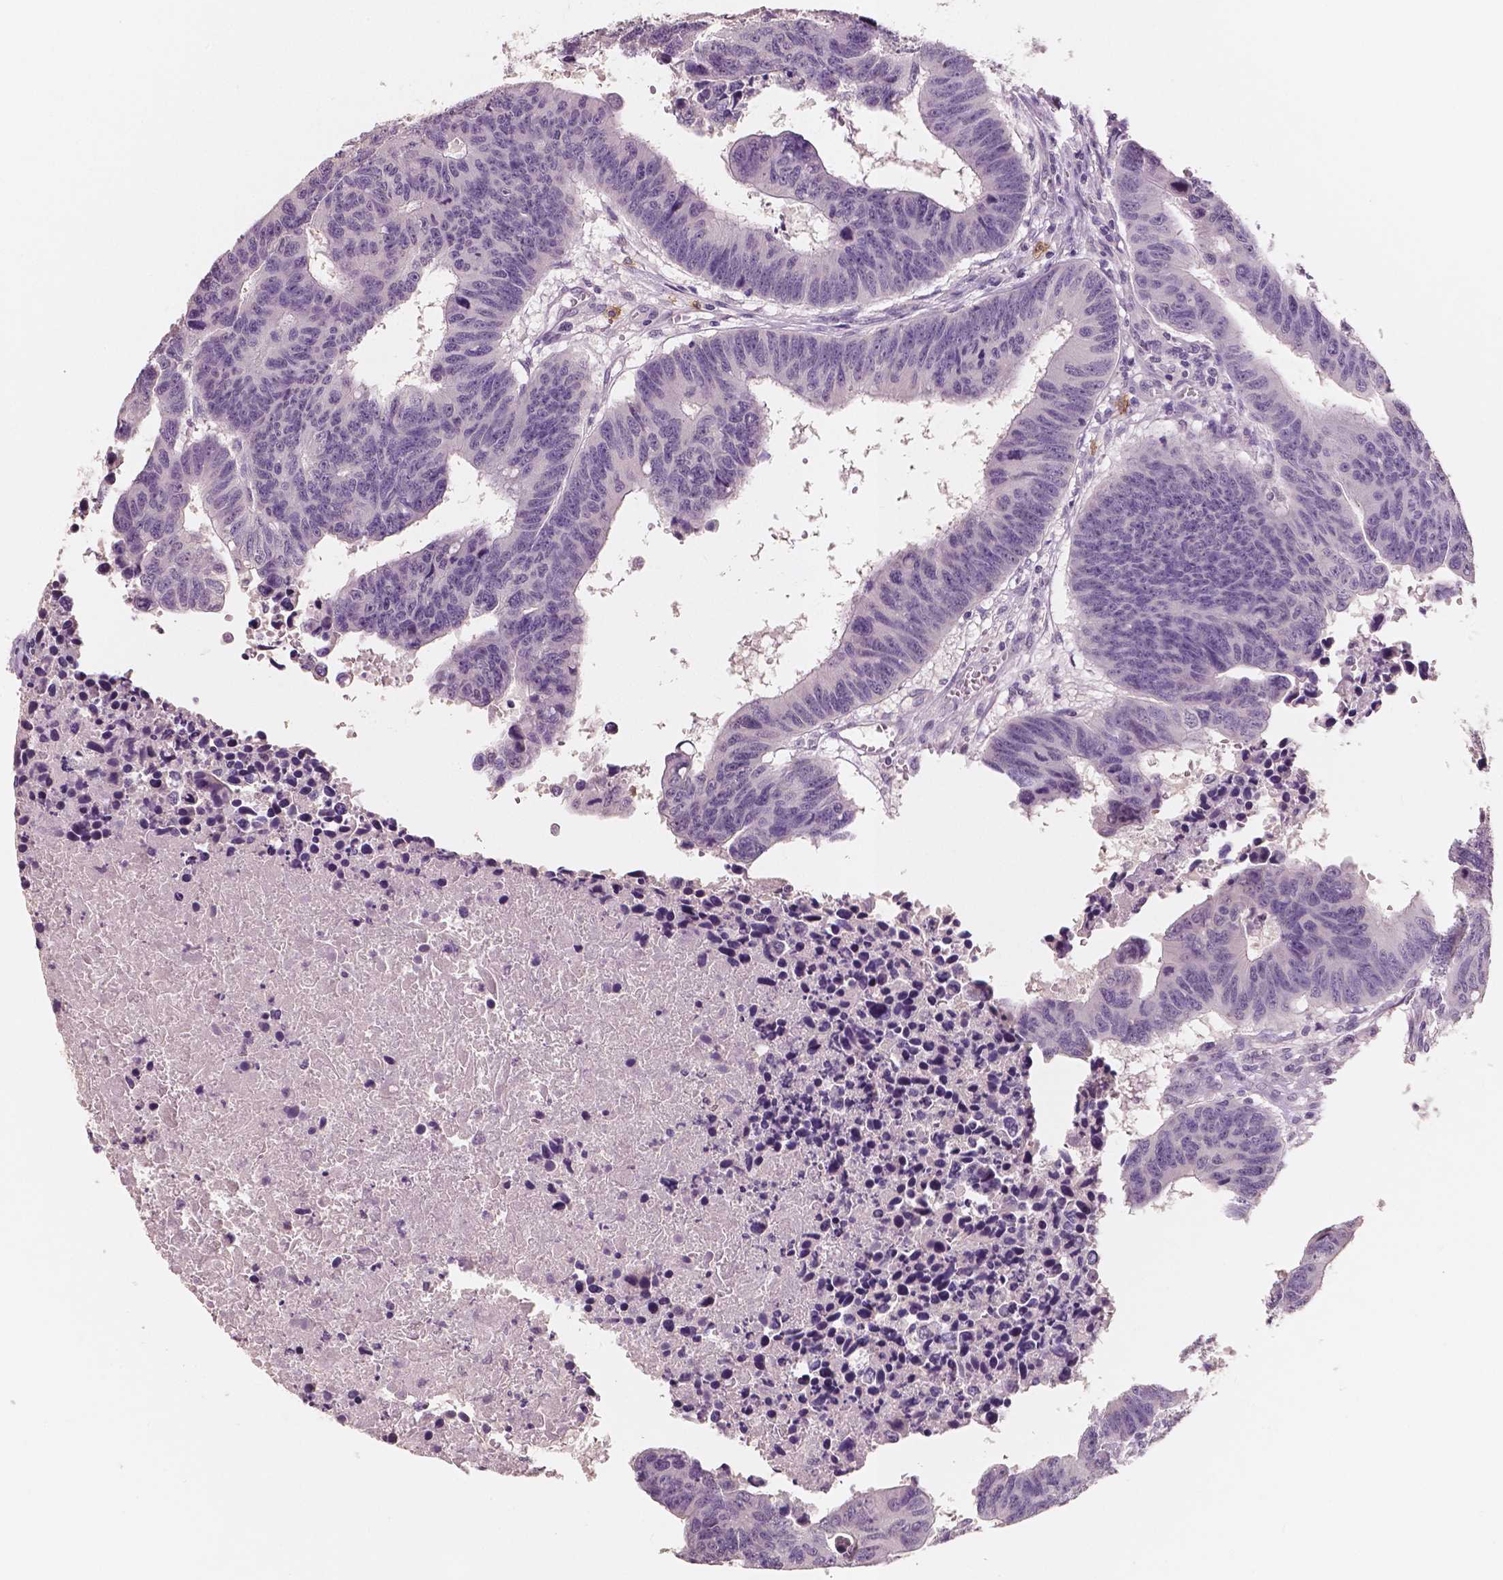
{"staining": {"intensity": "negative", "quantity": "none", "location": "none"}, "tissue": "colorectal cancer", "cell_type": "Tumor cells", "image_type": "cancer", "snomed": [{"axis": "morphology", "description": "Adenocarcinoma, NOS"}, {"axis": "topography", "description": "Rectum"}], "caption": "This is a image of IHC staining of colorectal adenocarcinoma, which shows no positivity in tumor cells.", "gene": "KIT", "patient": {"sex": "female", "age": 85}}